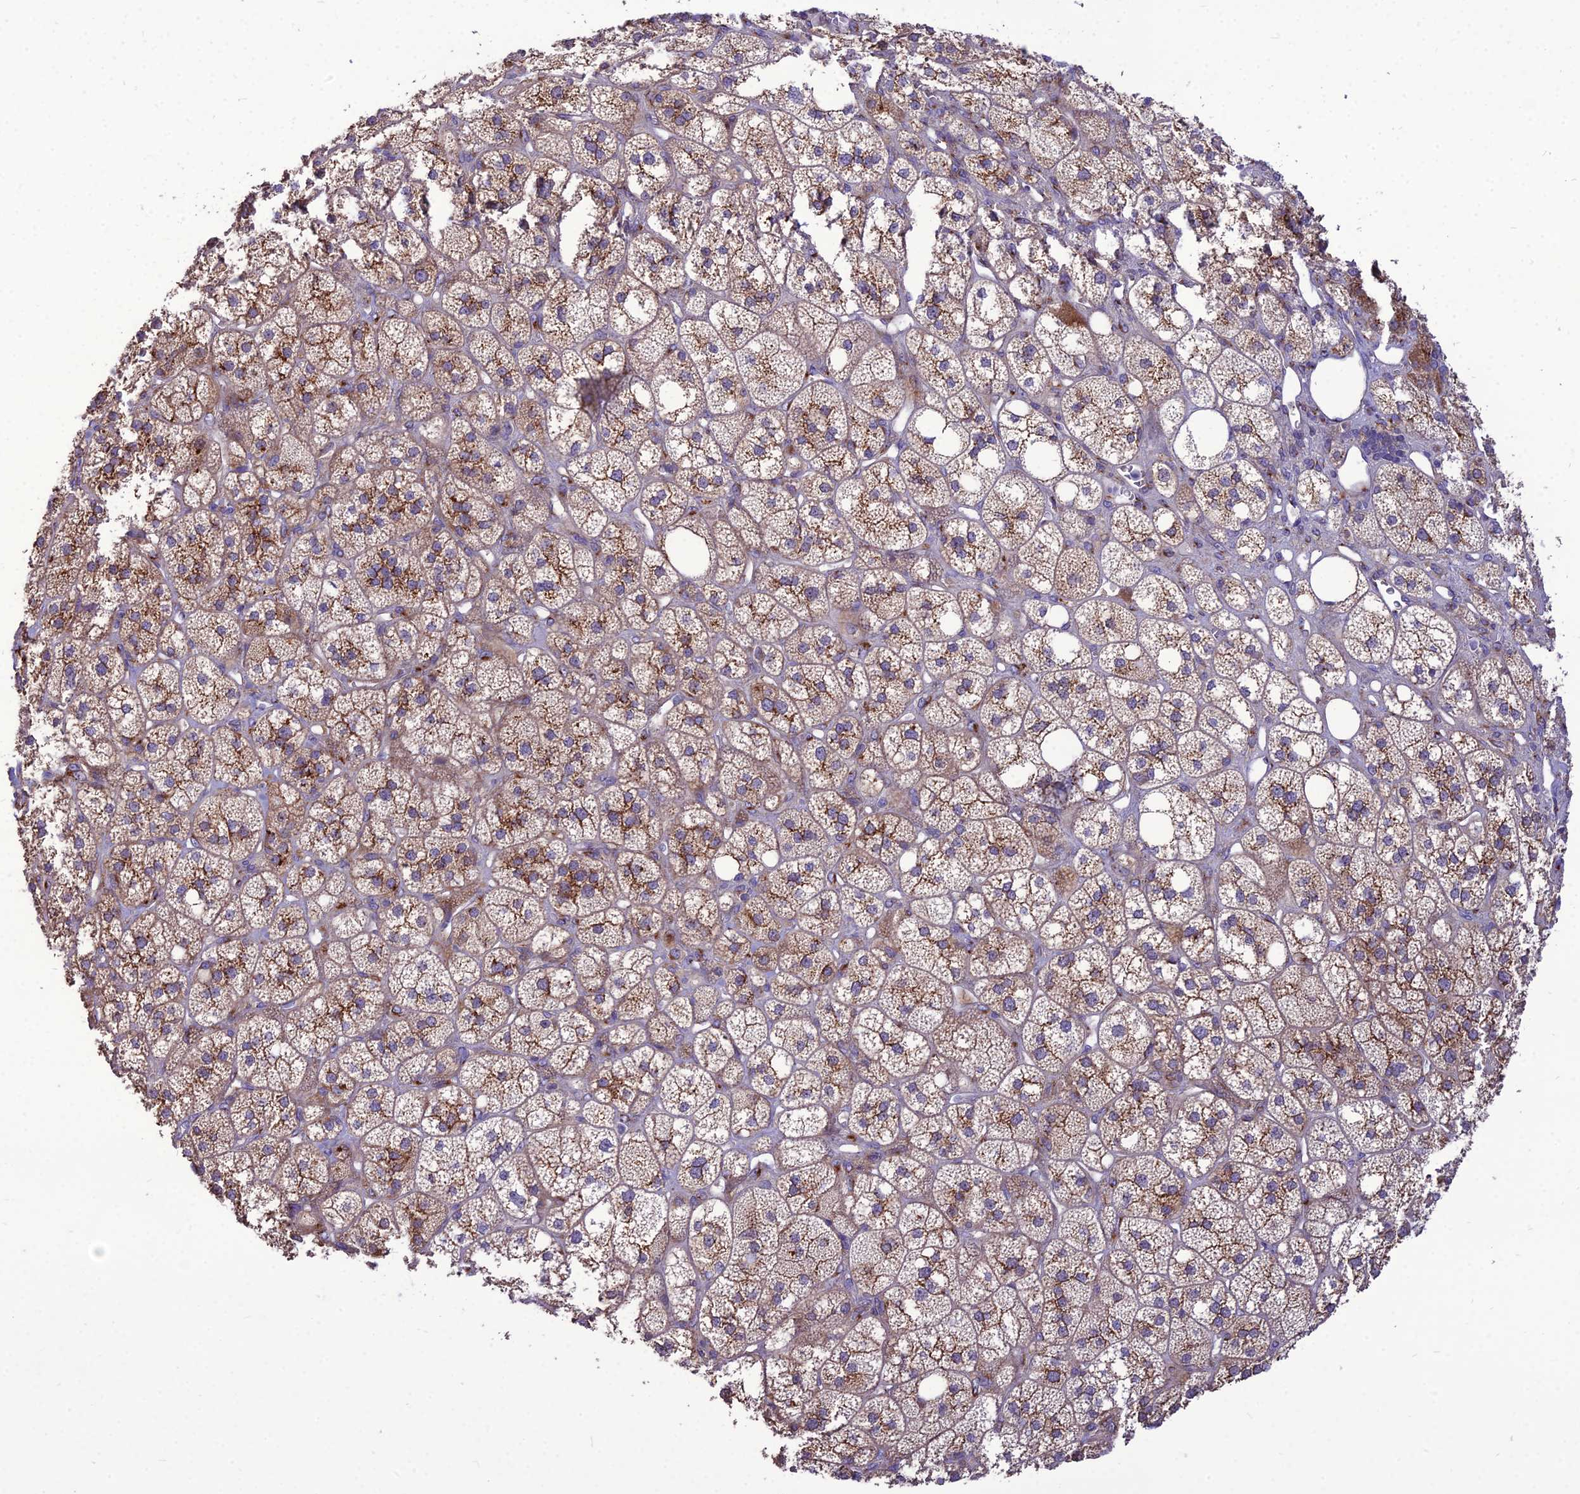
{"staining": {"intensity": "strong", "quantity": "25%-75%", "location": "cytoplasmic/membranous"}, "tissue": "adrenal gland", "cell_type": "Glandular cells", "image_type": "normal", "snomed": [{"axis": "morphology", "description": "Normal tissue, NOS"}, {"axis": "topography", "description": "Adrenal gland"}], "caption": "Immunohistochemistry (IHC) (DAB (3,3'-diaminobenzidine)) staining of benign human adrenal gland displays strong cytoplasmic/membranous protein expression in about 25%-75% of glandular cells.", "gene": "SPRYD7", "patient": {"sex": "male", "age": 61}}